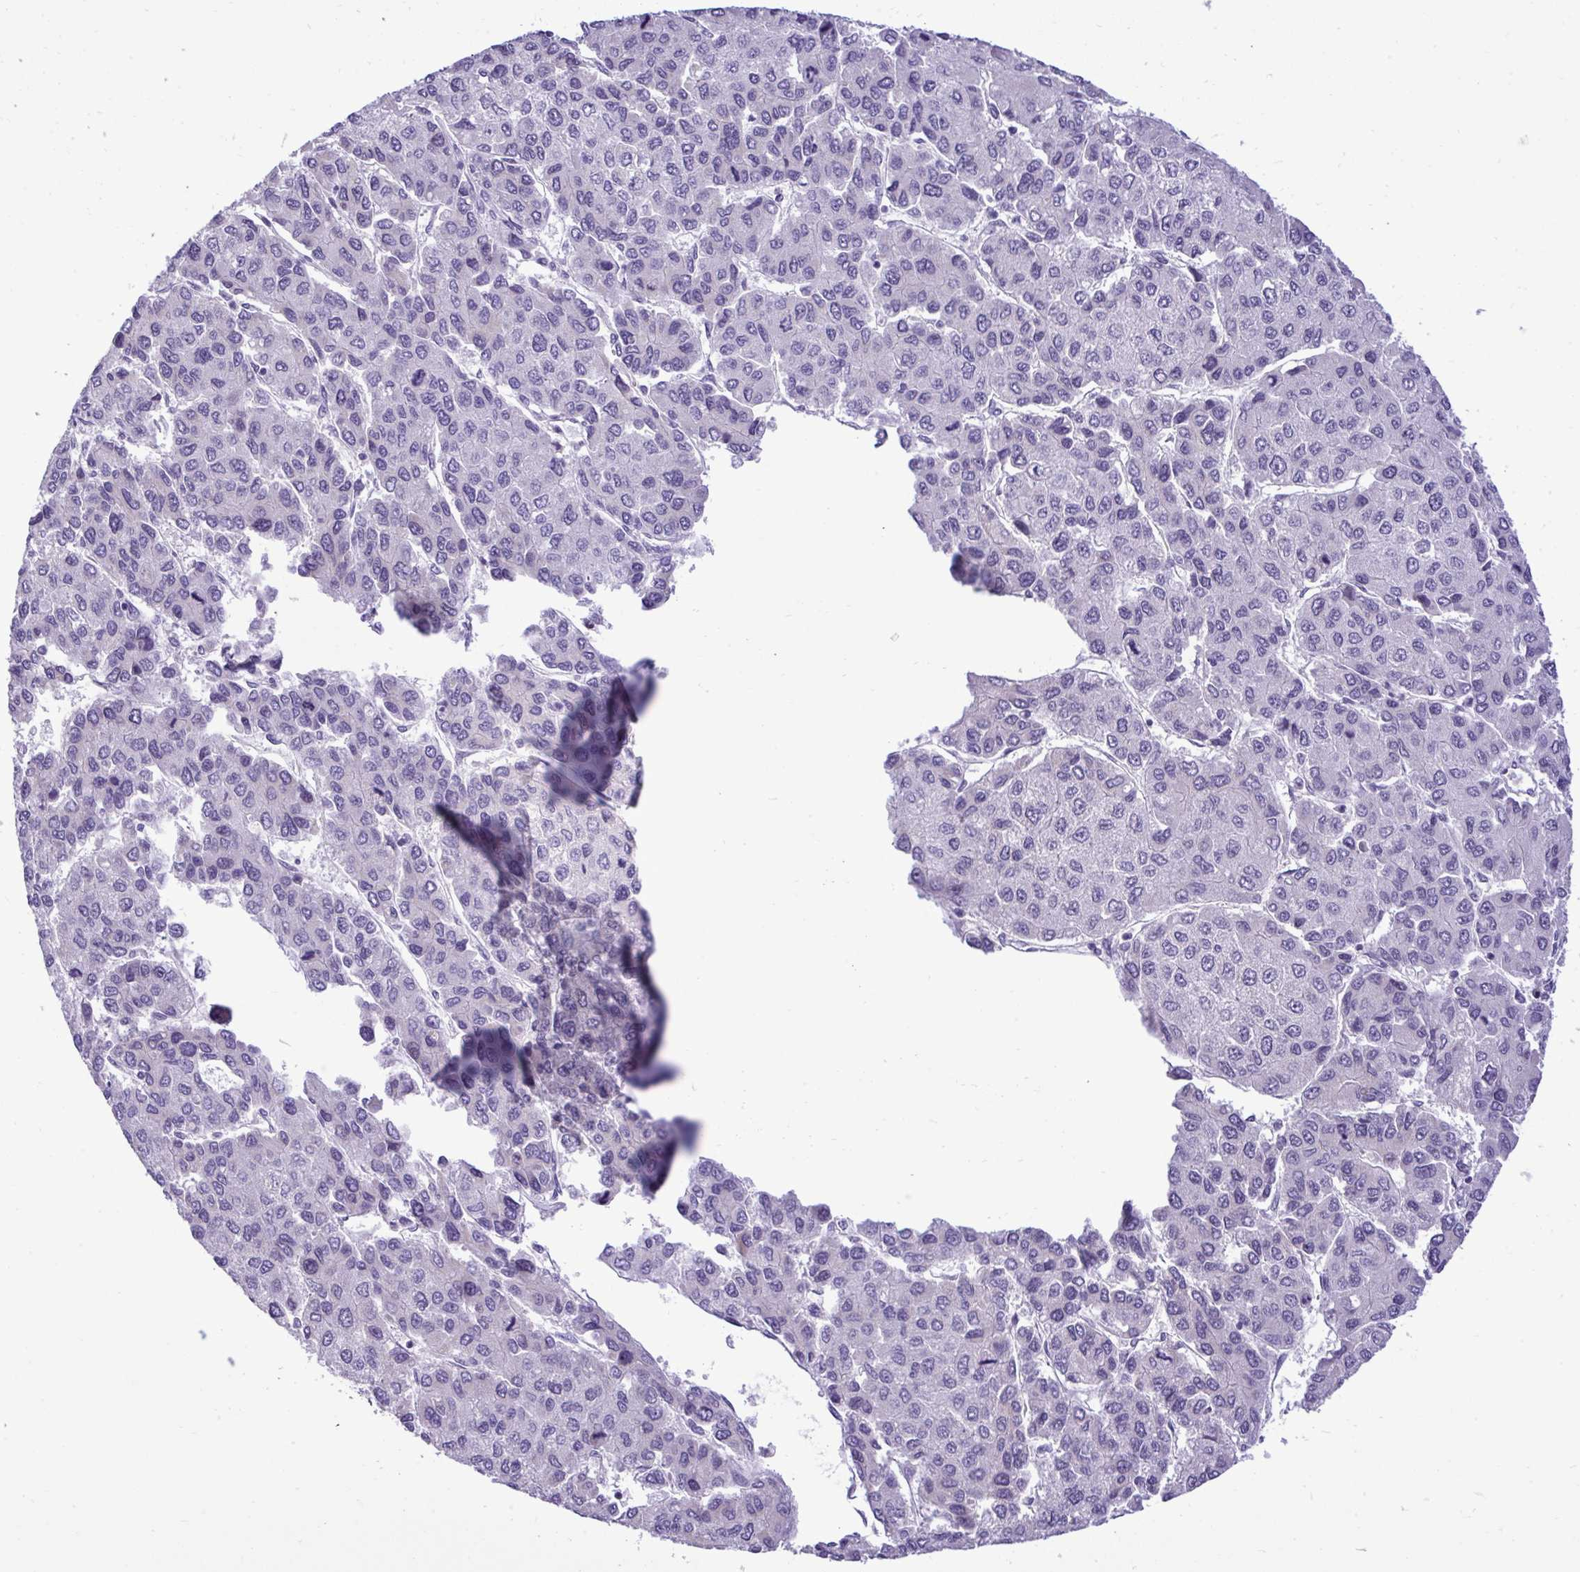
{"staining": {"intensity": "negative", "quantity": "none", "location": "none"}, "tissue": "liver cancer", "cell_type": "Tumor cells", "image_type": "cancer", "snomed": [{"axis": "morphology", "description": "Carcinoma, Hepatocellular, NOS"}, {"axis": "topography", "description": "Liver"}], "caption": "There is no significant staining in tumor cells of liver hepatocellular carcinoma. (Stains: DAB (3,3'-diaminobenzidine) immunohistochemistry (IHC) with hematoxylin counter stain, Microscopy: brightfield microscopy at high magnification).", "gene": "SPAG1", "patient": {"sex": "female", "age": 66}}